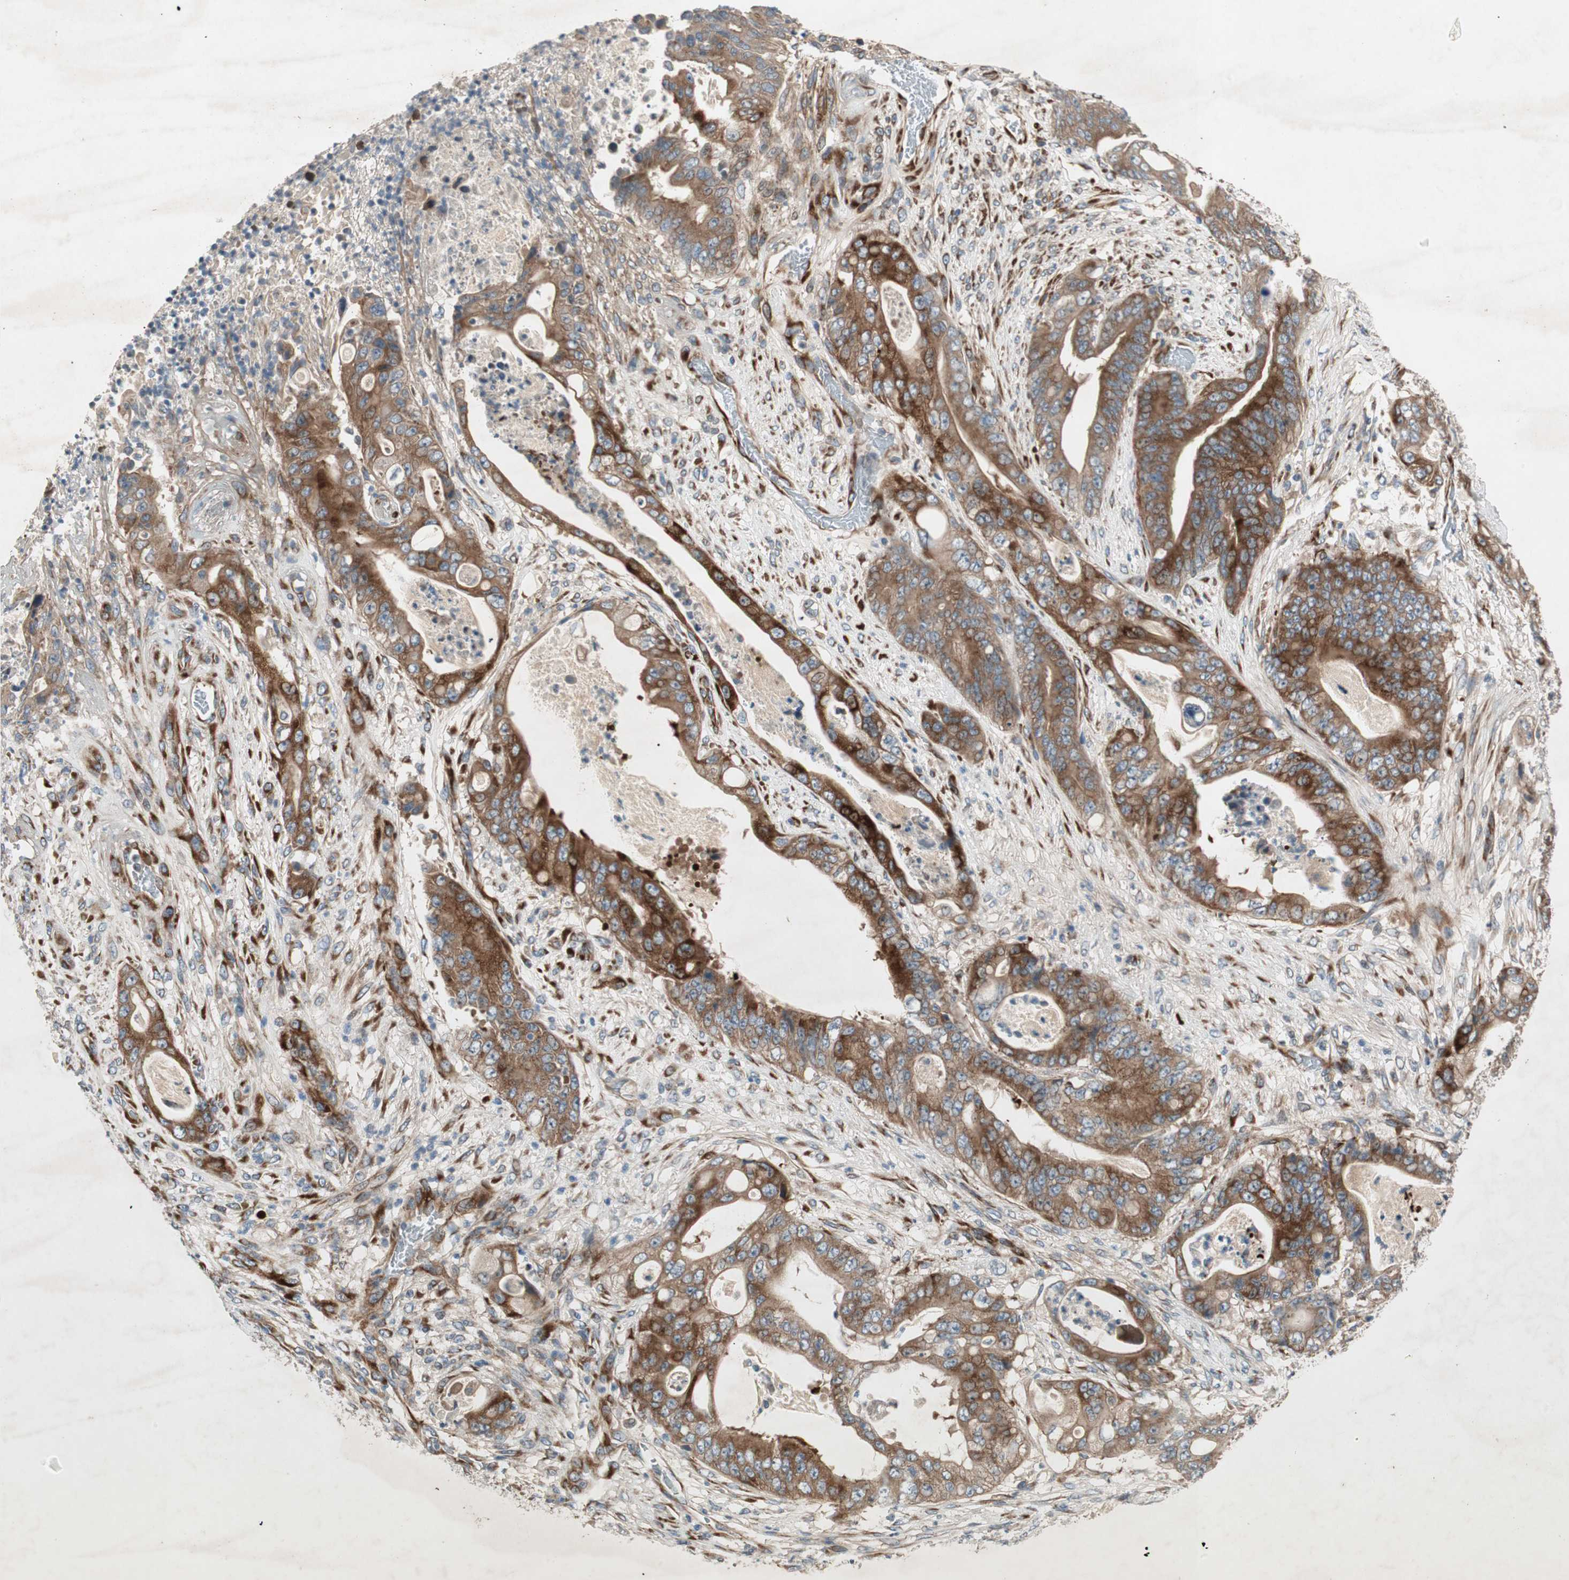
{"staining": {"intensity": "strong", "quantity": ">75%", "location": "cytoplasmic/membranous"}, "tissue": "stomach cancer", "cell_type": "Tumor cells", "image_type": "cancer", "snomed": [{"axis": "morphology", "description": "Adenocarcinoma, NOS"}, {"axis": "topography", "description": "Stomach"}], "caption": "Stomach adenocarcinoma stained with immunohistochemistry shows strong cytoplasmic/membranous staining in about >75% of tumor cells. Using DAB (brown) and hematoxylin (blue) stains, captured at high magnification using brightfield microscopy.", "gene": "APOO", "patient": {"sex": "female", "age": 73}}